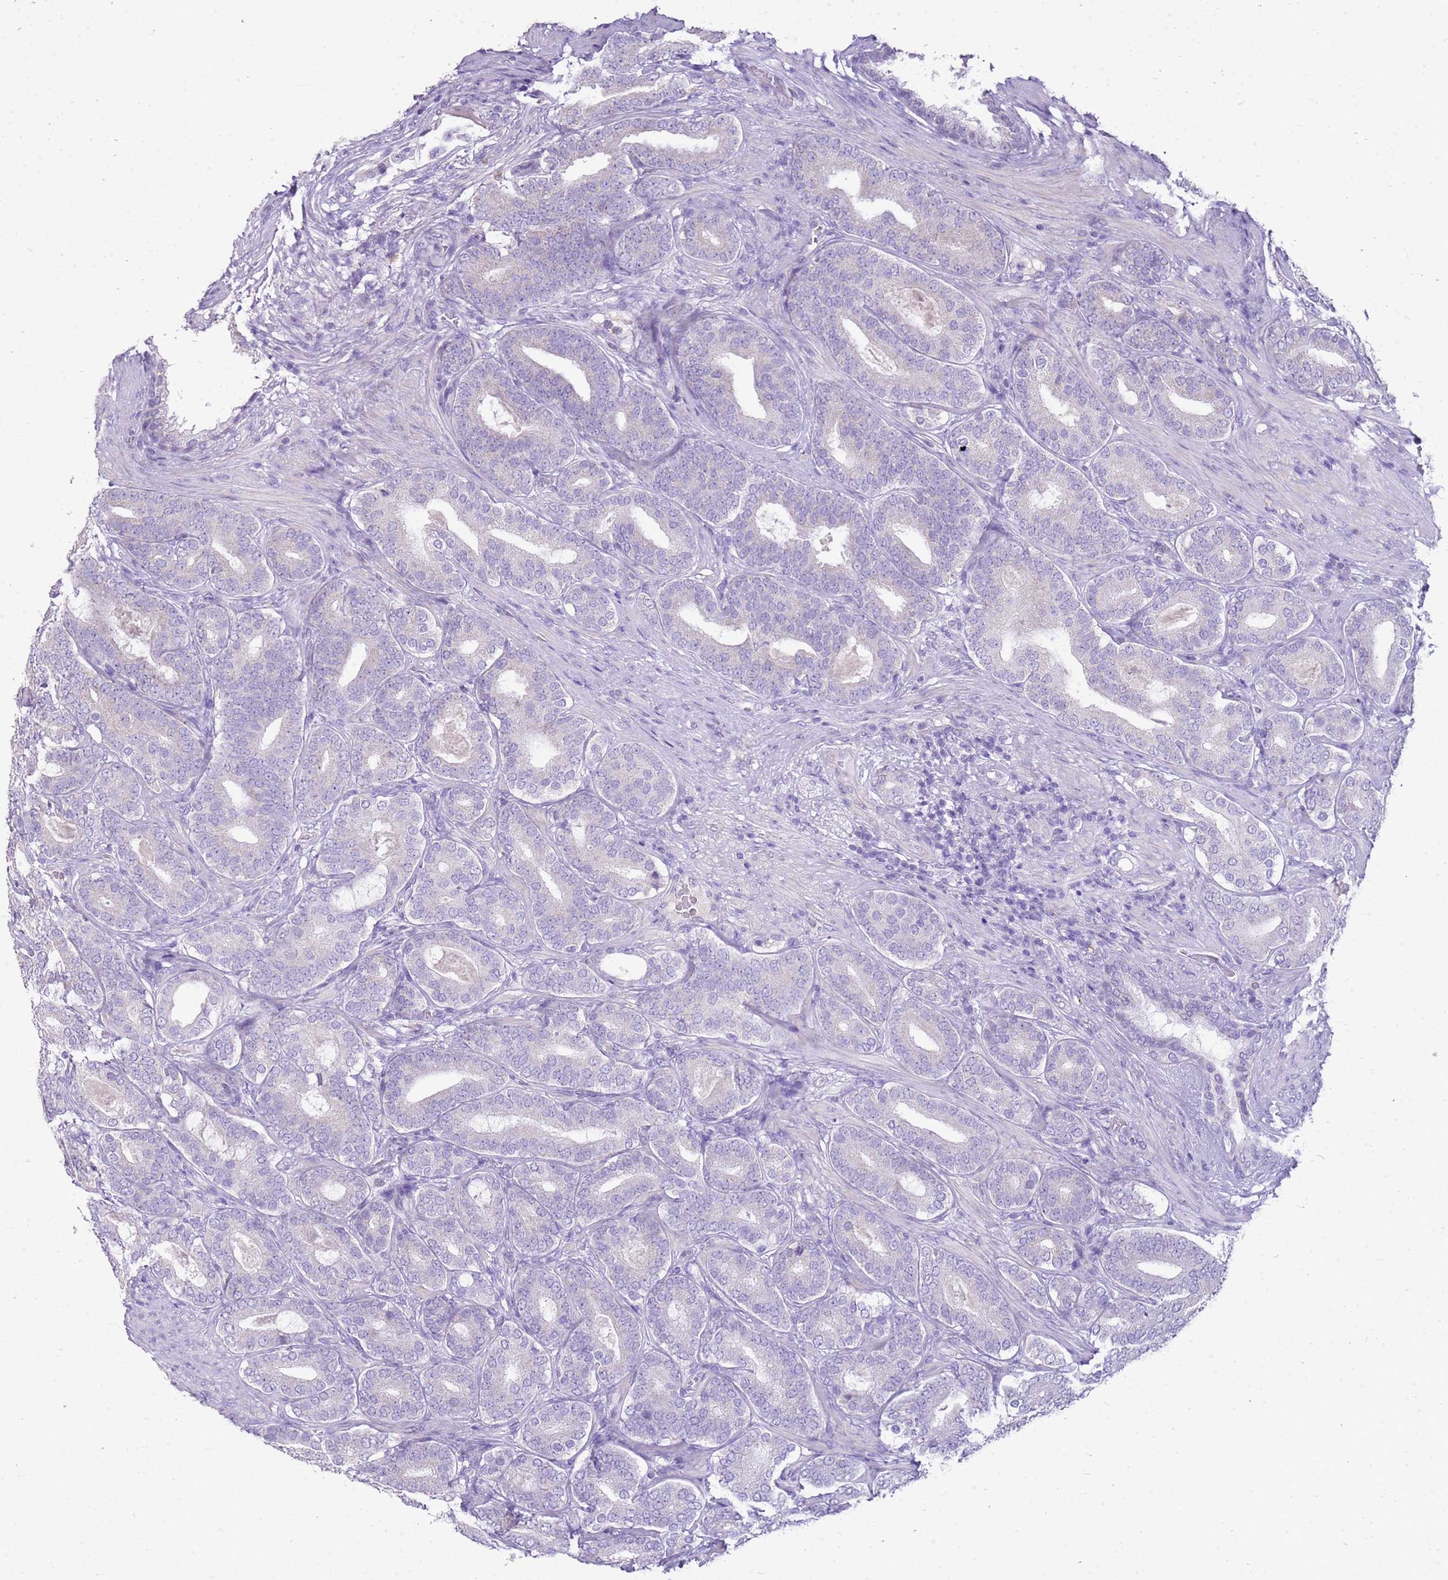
{"staining": {"intensity": "negative", "quantity": "none", "location": "none"}, "tissue": "prostate cancer", "cell_type": "Tumor cells", "image_type": "cancer", "snomed": [{"axis": "morphology", "description": "Adenocarcinoma, High grade"}, {"axis": "topography", "description": "Prostate"}], "caption": "Immunohistochemistry (IHC) micrograph of neoplastic tissue: human prostate cancer (high-grade adenocarcinoma) stained with DAB reveals no significant protein staining in tumor cells.", "gene": "FABP2", "patient": {"sex": "male", "age": 60}}